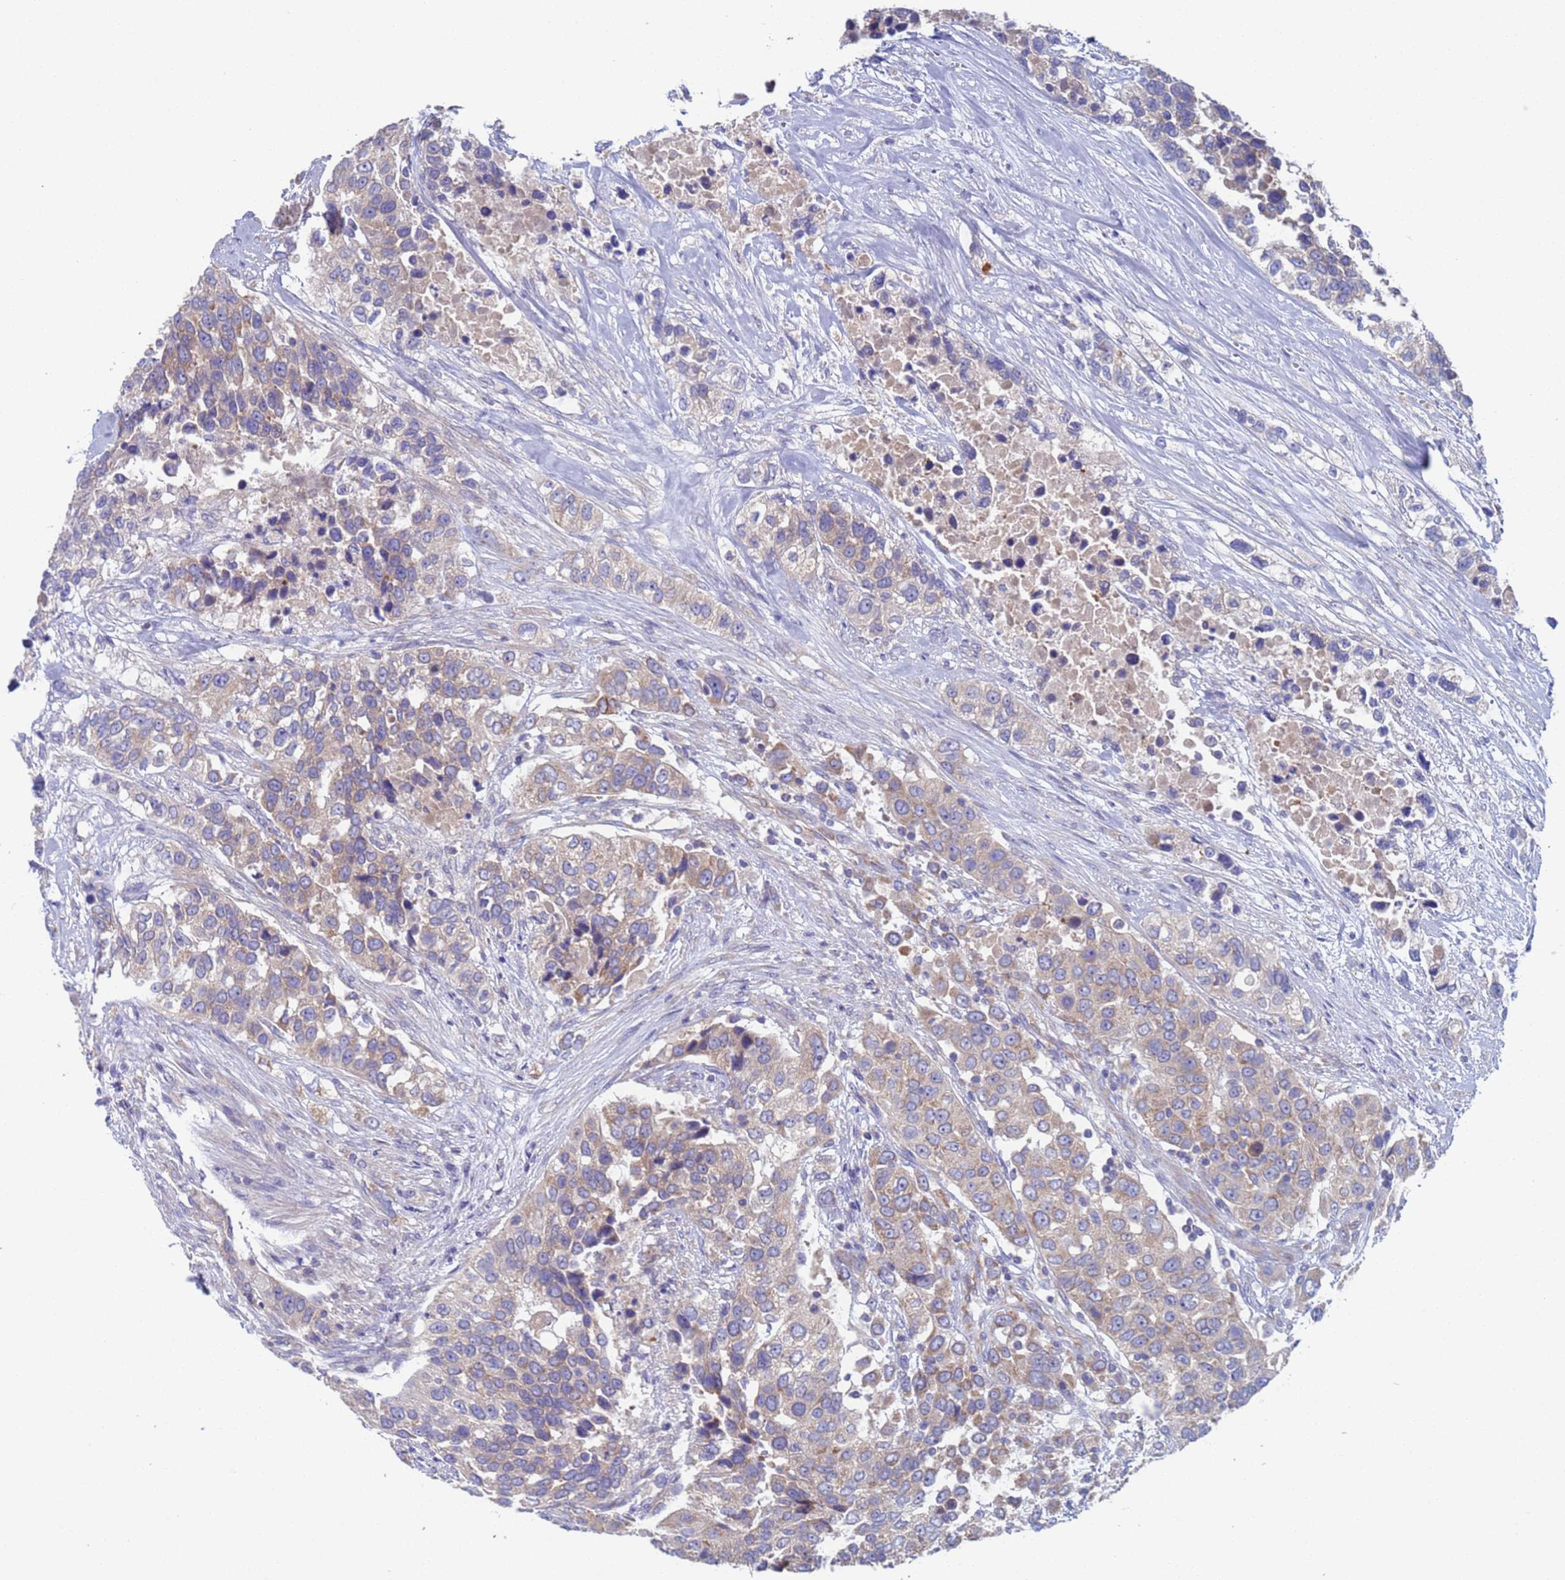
{"staining": {"intensity": "weak", "quantity": "25%-75%", "location": "cytoplasmic/membranous"}, "tissue": "urothelial cancer", "cell_type": "Tumor cells", "image_type": "cancer", "snomed": [{"axis": "morphology", "description": "Urothelial carcinoma, High grade"}, {"axis": "topography", "description": "Urinary bladder"}], "caption": "Tumor cells display weak cytoplasmic/membranous positivity in about 25%-75% of cells in urothelial cancer.", "gene": "PET117", "patient": {"sex": "female", "age": 80}}